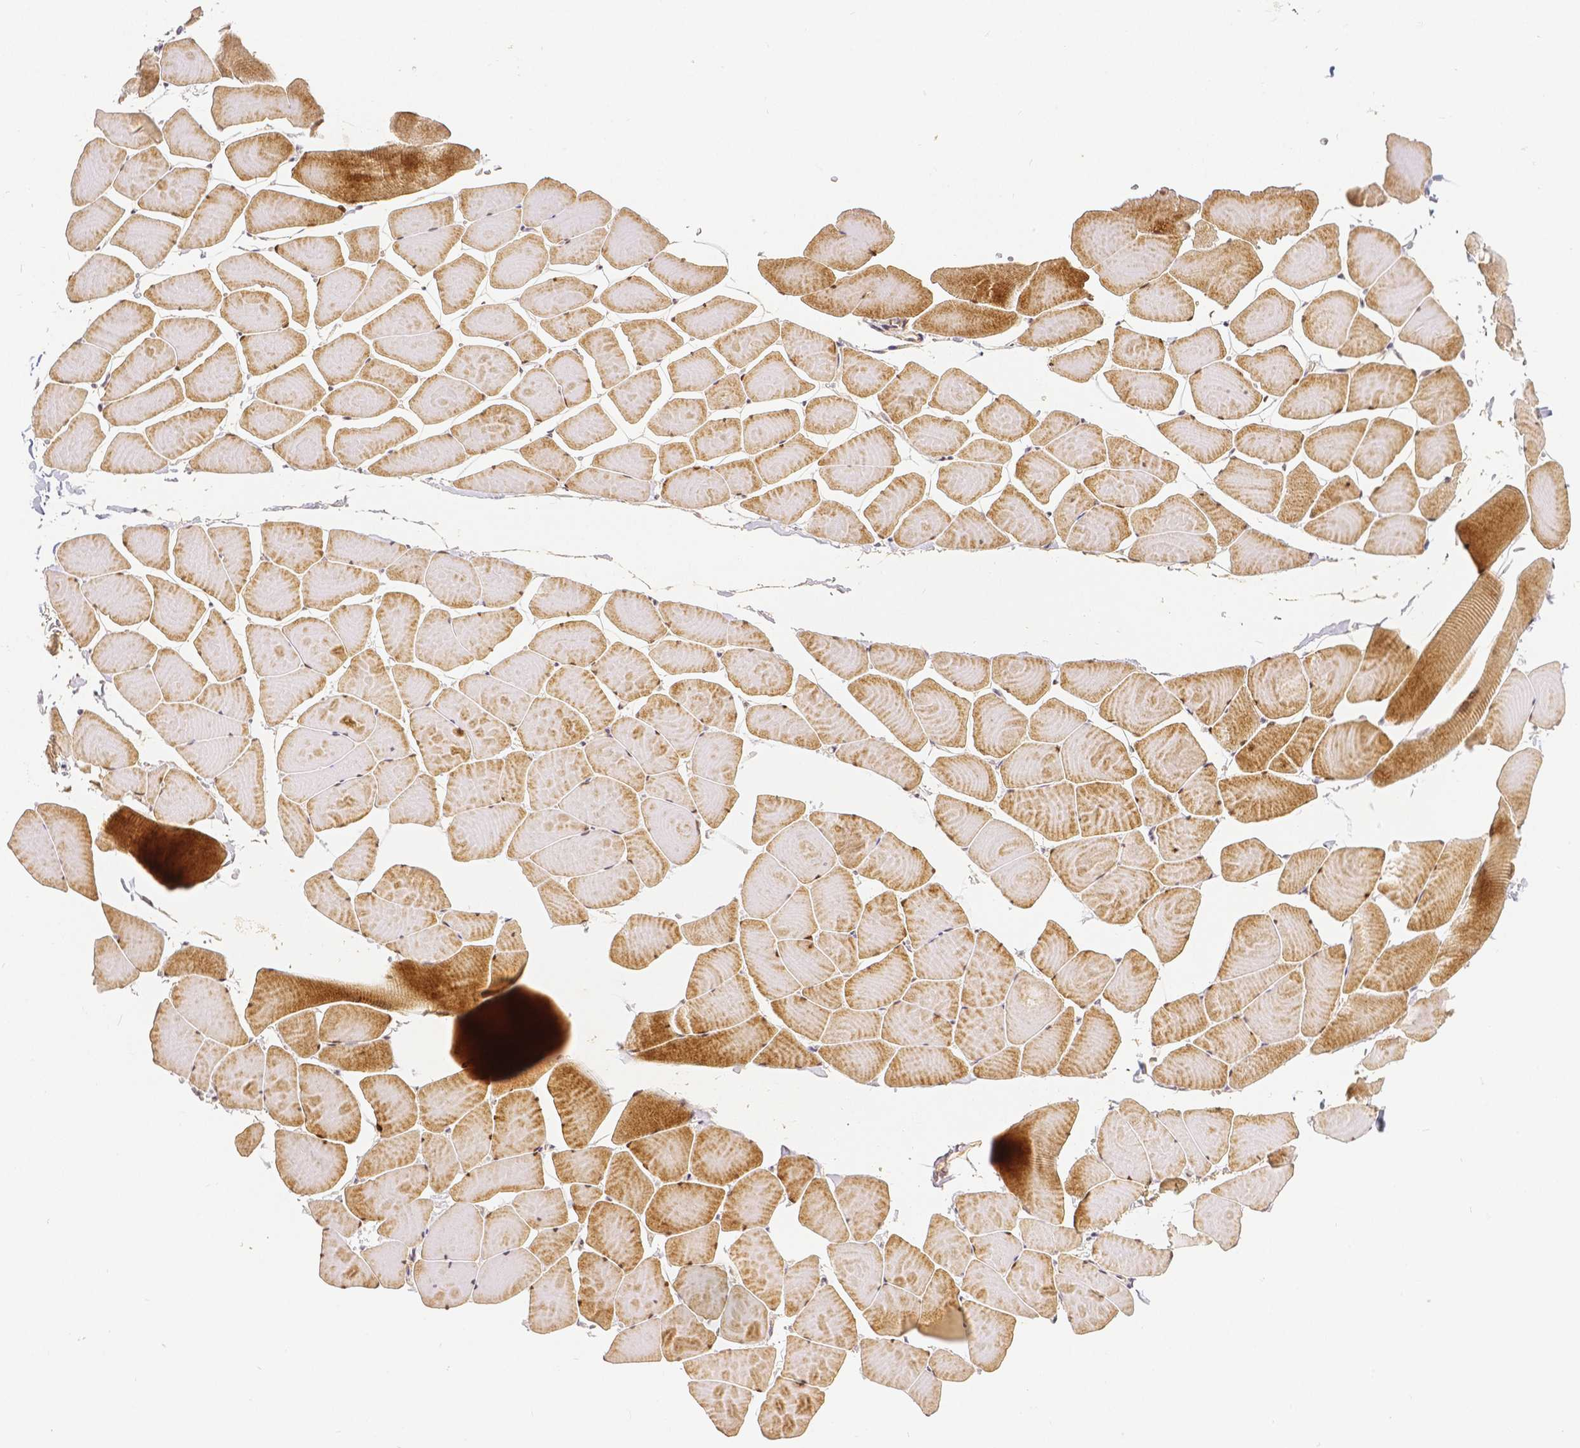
{"staining": {"intensity": "strong", "quantity": "25%-75%", "location": "cytoplasmic/membranous"}, "tissue": "skeletal muscle", "cell_type": "Myocytes", "image_type": "normal", "snomed": [{"axis": "morphology", "description": "Normal tissue, NOS"}, {"axis": "topography", "description": "Skeletal muscle"}], "caption": "A high amount of strong cytoplasmic/membranous expression is identified in about 25%-75% of myocytes in normal skeletal muscle. The staining was performed using DAB (3,3'-diaminobenzidine) to visualize the protein expression in brown, while the nuclei were stained in blue with hematoxylin (Magnification: 20x).", "gene": "RHOT1", "patient": {"sex": "male", "age": 25}}